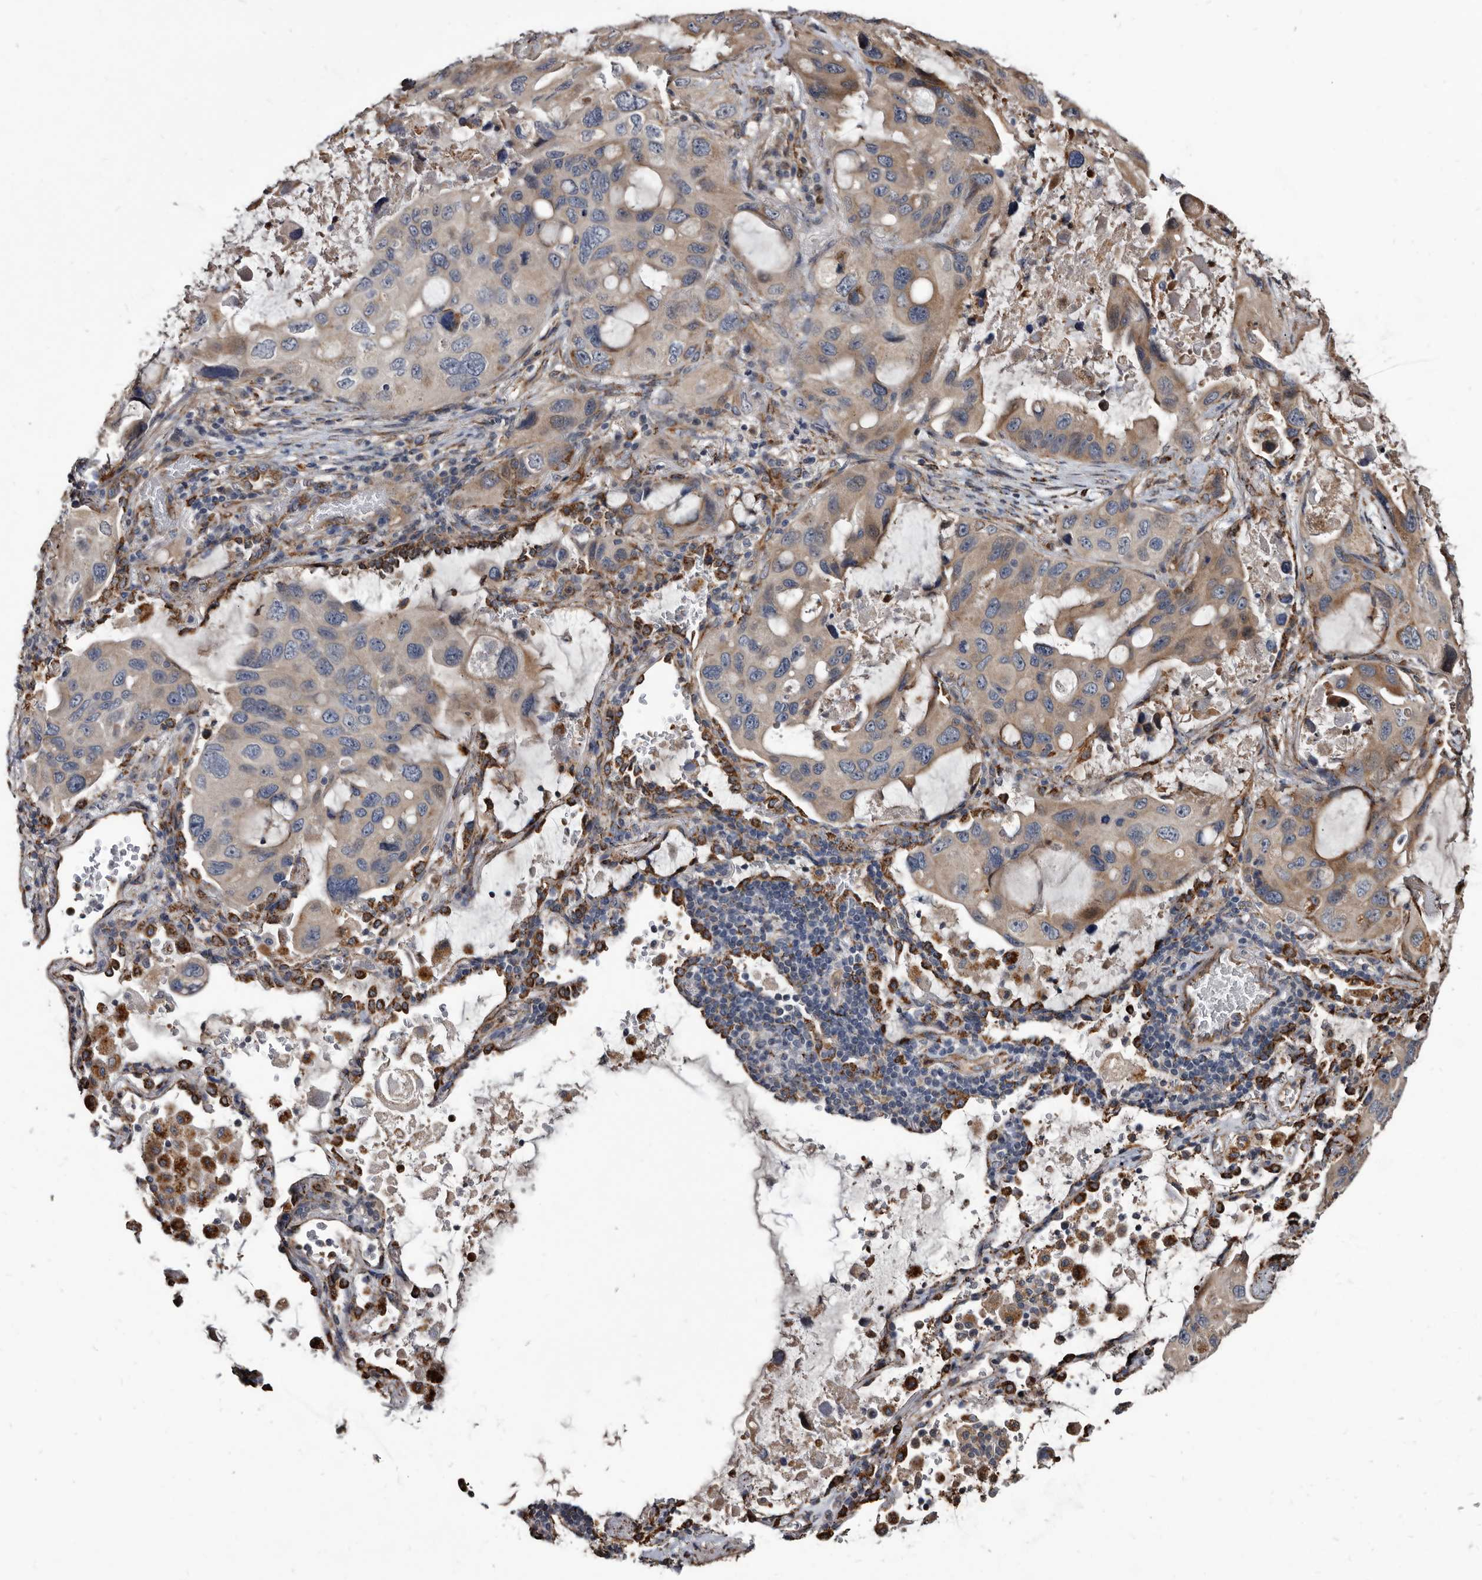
{"staining": {"intensity": "weak", "quantity": "25%-75%", "location": "cytoplasmic/membranous"}, "tissue": "lung cancer", "cell_type": "Tumor cells", "image_type": "cancer", "snomed": [{"axis": "morphology", "description": "Squamous cell carcinoma, NOS"}, {"axis": "topography", "description": "Lung"}], "caption": "Tumor cells demonstrate low levels of weak cytoplasmic/membranous positivity in approximately 25%-75% of cells in human squamous cell carcinoma (lung). Nuclei are stained in blue.", "gene": "CTSA", "patient": {"sex": "female", "age": 73}}